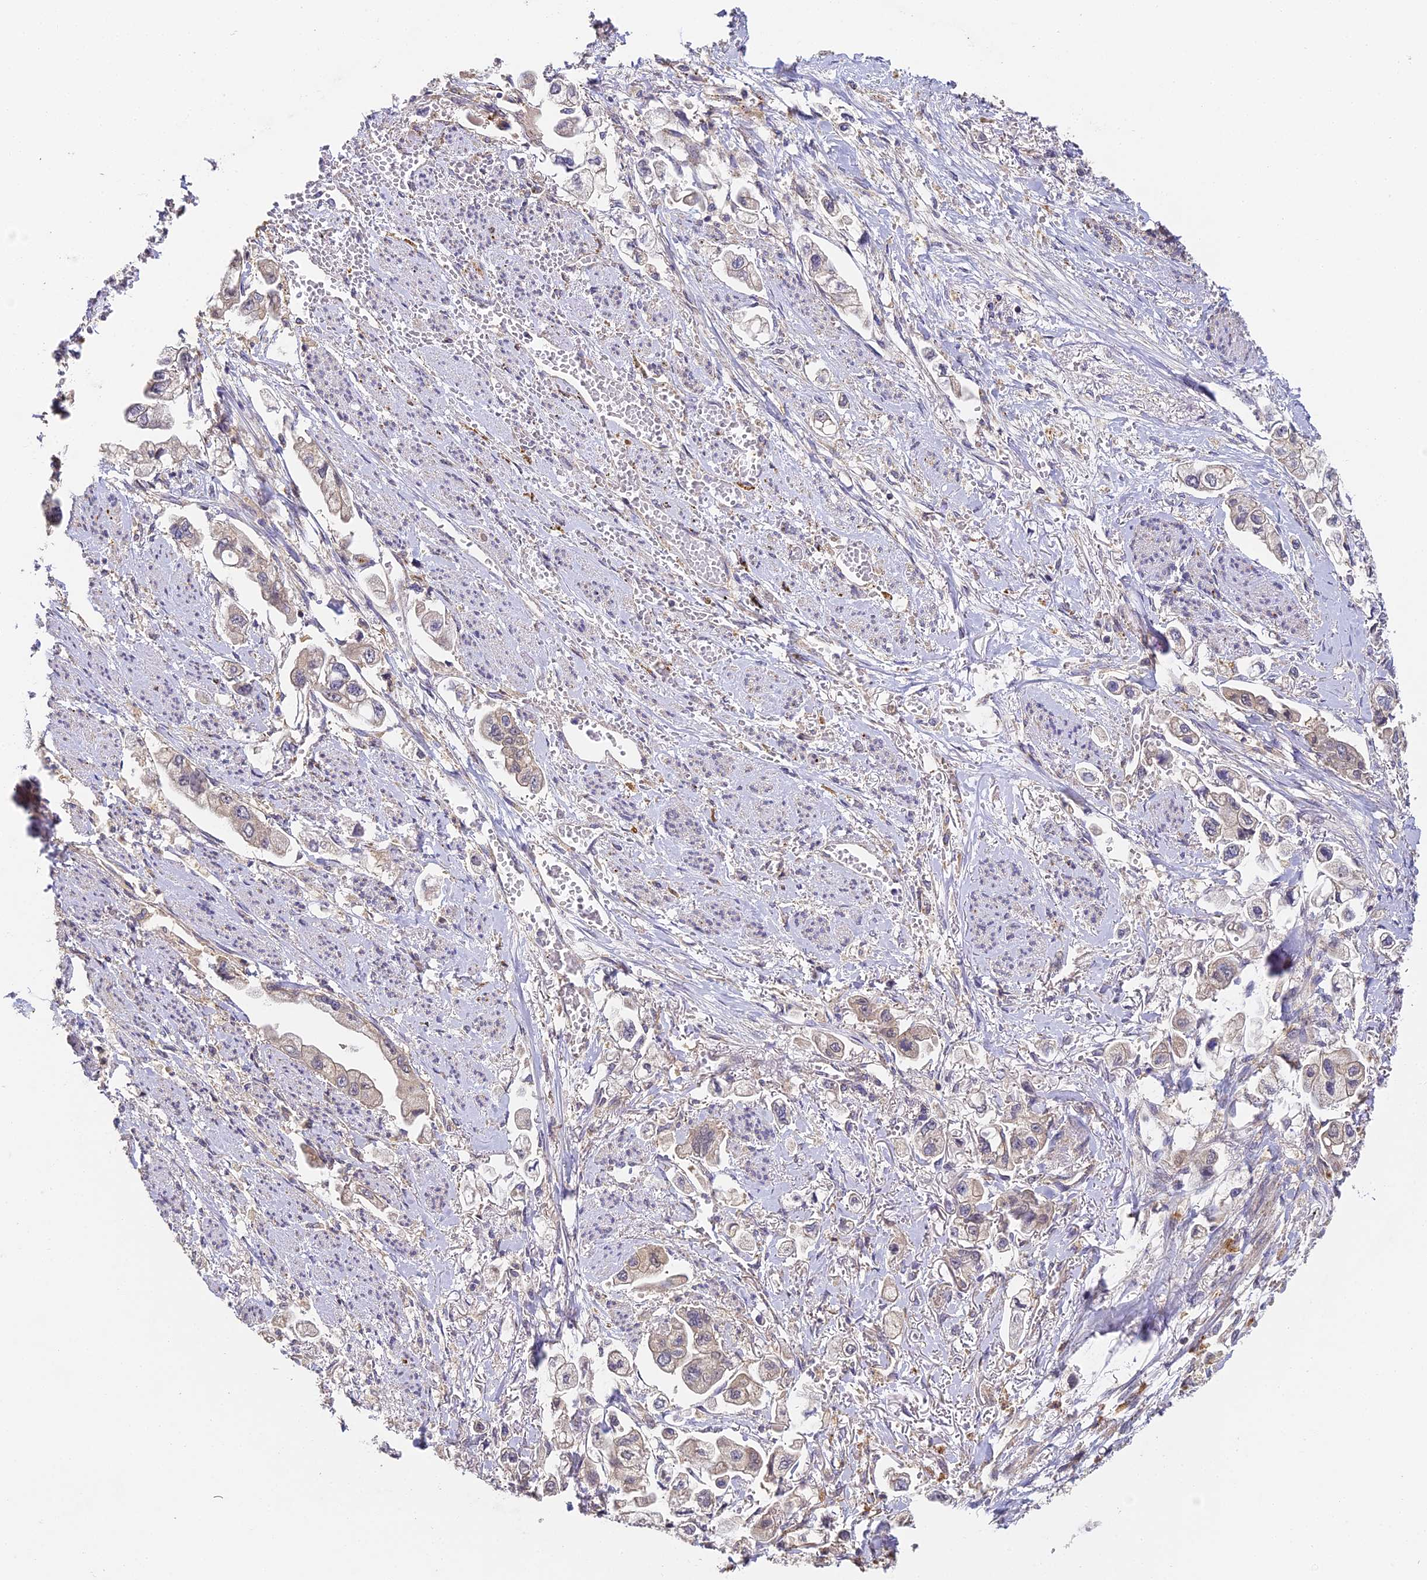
{"staining": {"intensity": "weak", "quantity": "<25%", "location": "cytoplasmic/membranous"}, "tissue": "stomach cancer", "cell_type": "Tumor cells", "image_type": "cancer", "snomed": [{"axis": "morphology", "description": "Adenocarcinoma, NOS"}, {"axis": "topography", "description": "Stomach"}], "caption": "Histopathology image shows no significant protein positivity in tumor cells of stomach adenocarcinoma.", "gene": "YAE1", "patient": {"sex": "male", "age": 62}}